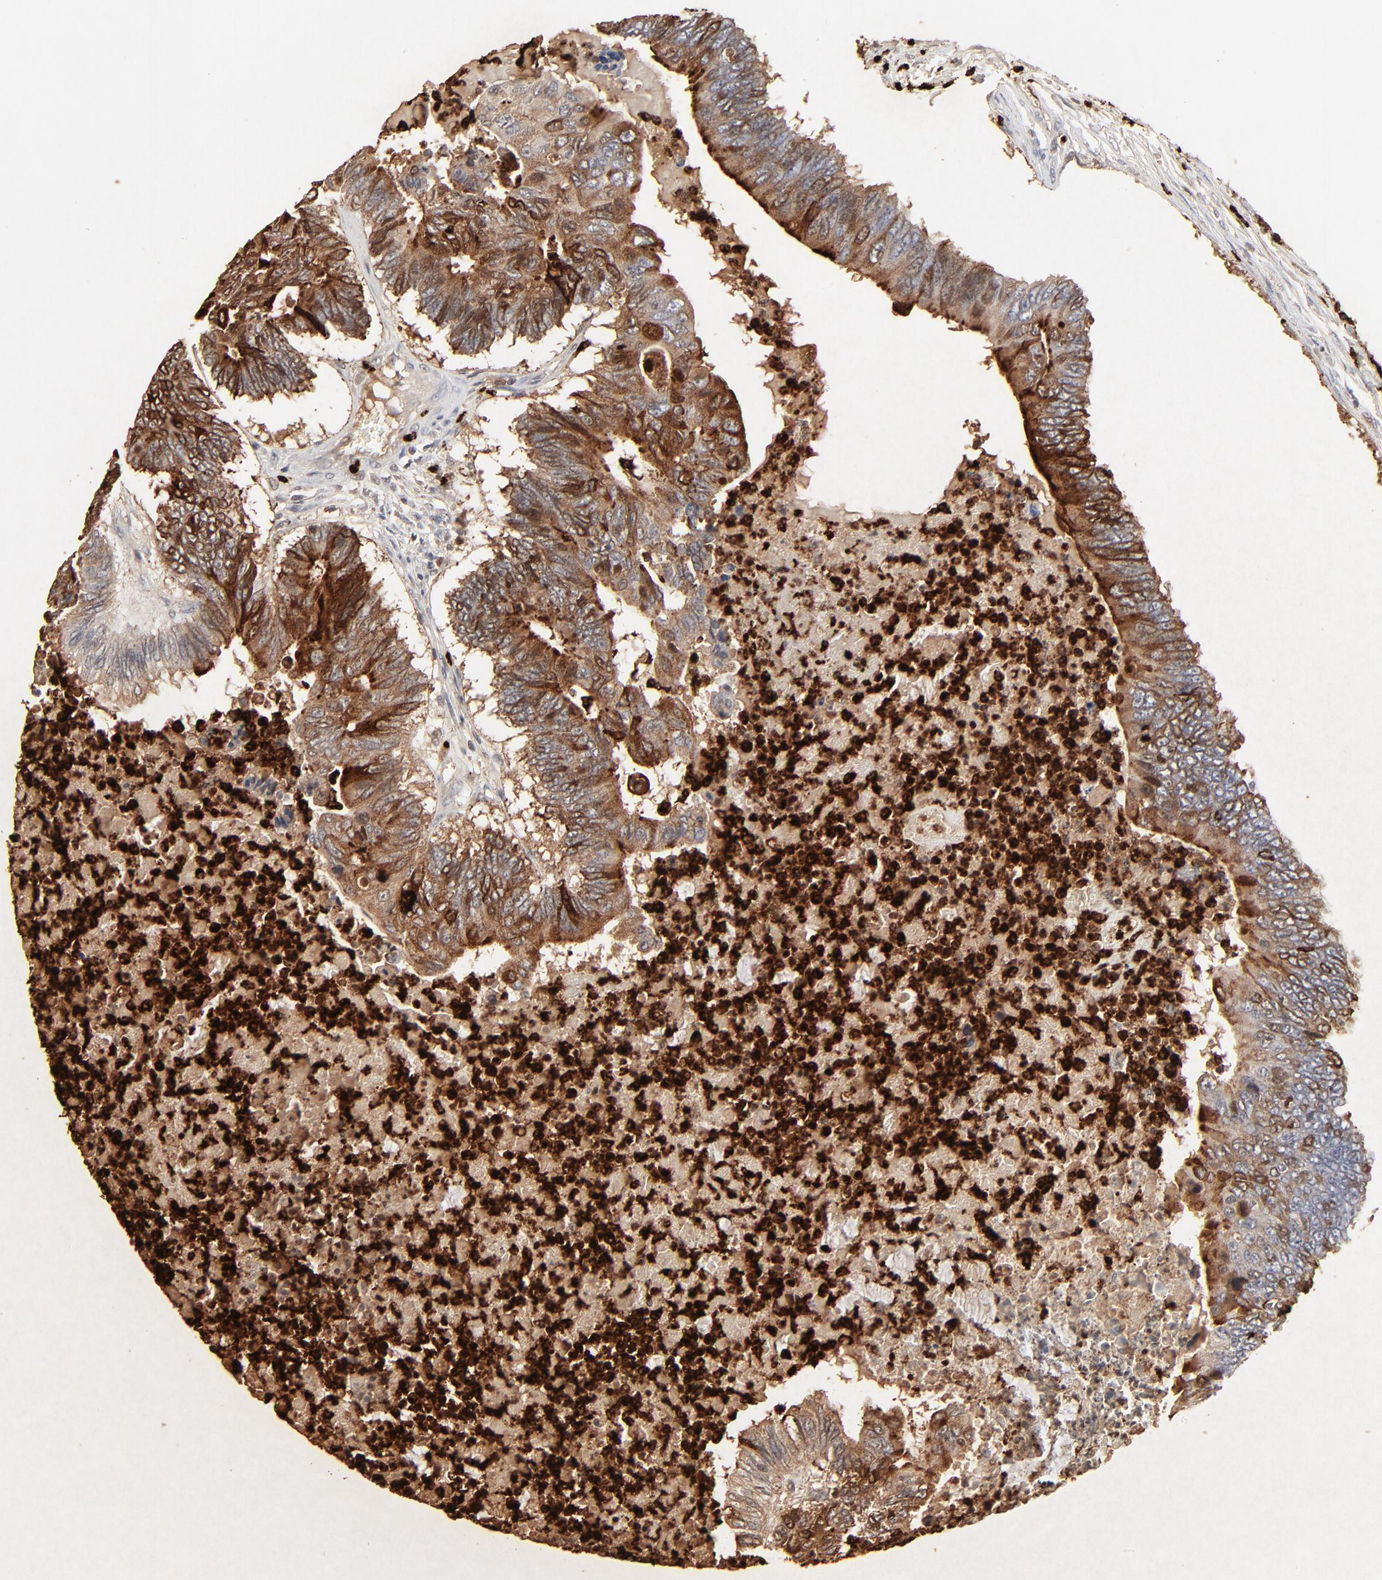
{"staining": {"intensity": "strong", "quantity": ">75%", "location": "cytoplasmic/membranous"}, "tissue": "colorectal cancer", "cell_type": "Tumor cells", "image_type": "cancer", "snomed": [{"axis": "morphology", "description": "Adenocarcinoma, NOS"}, {"axis": "topography", "description": "Colon"}], "caption": "A photomicrograph of human colorectal adenocarcinoma stained for a protein shows strong cytoplasmic/membranous brown staining in tumor cells.", "gene": "LCN2", "patient": {"sex": "male", "age": 65}}